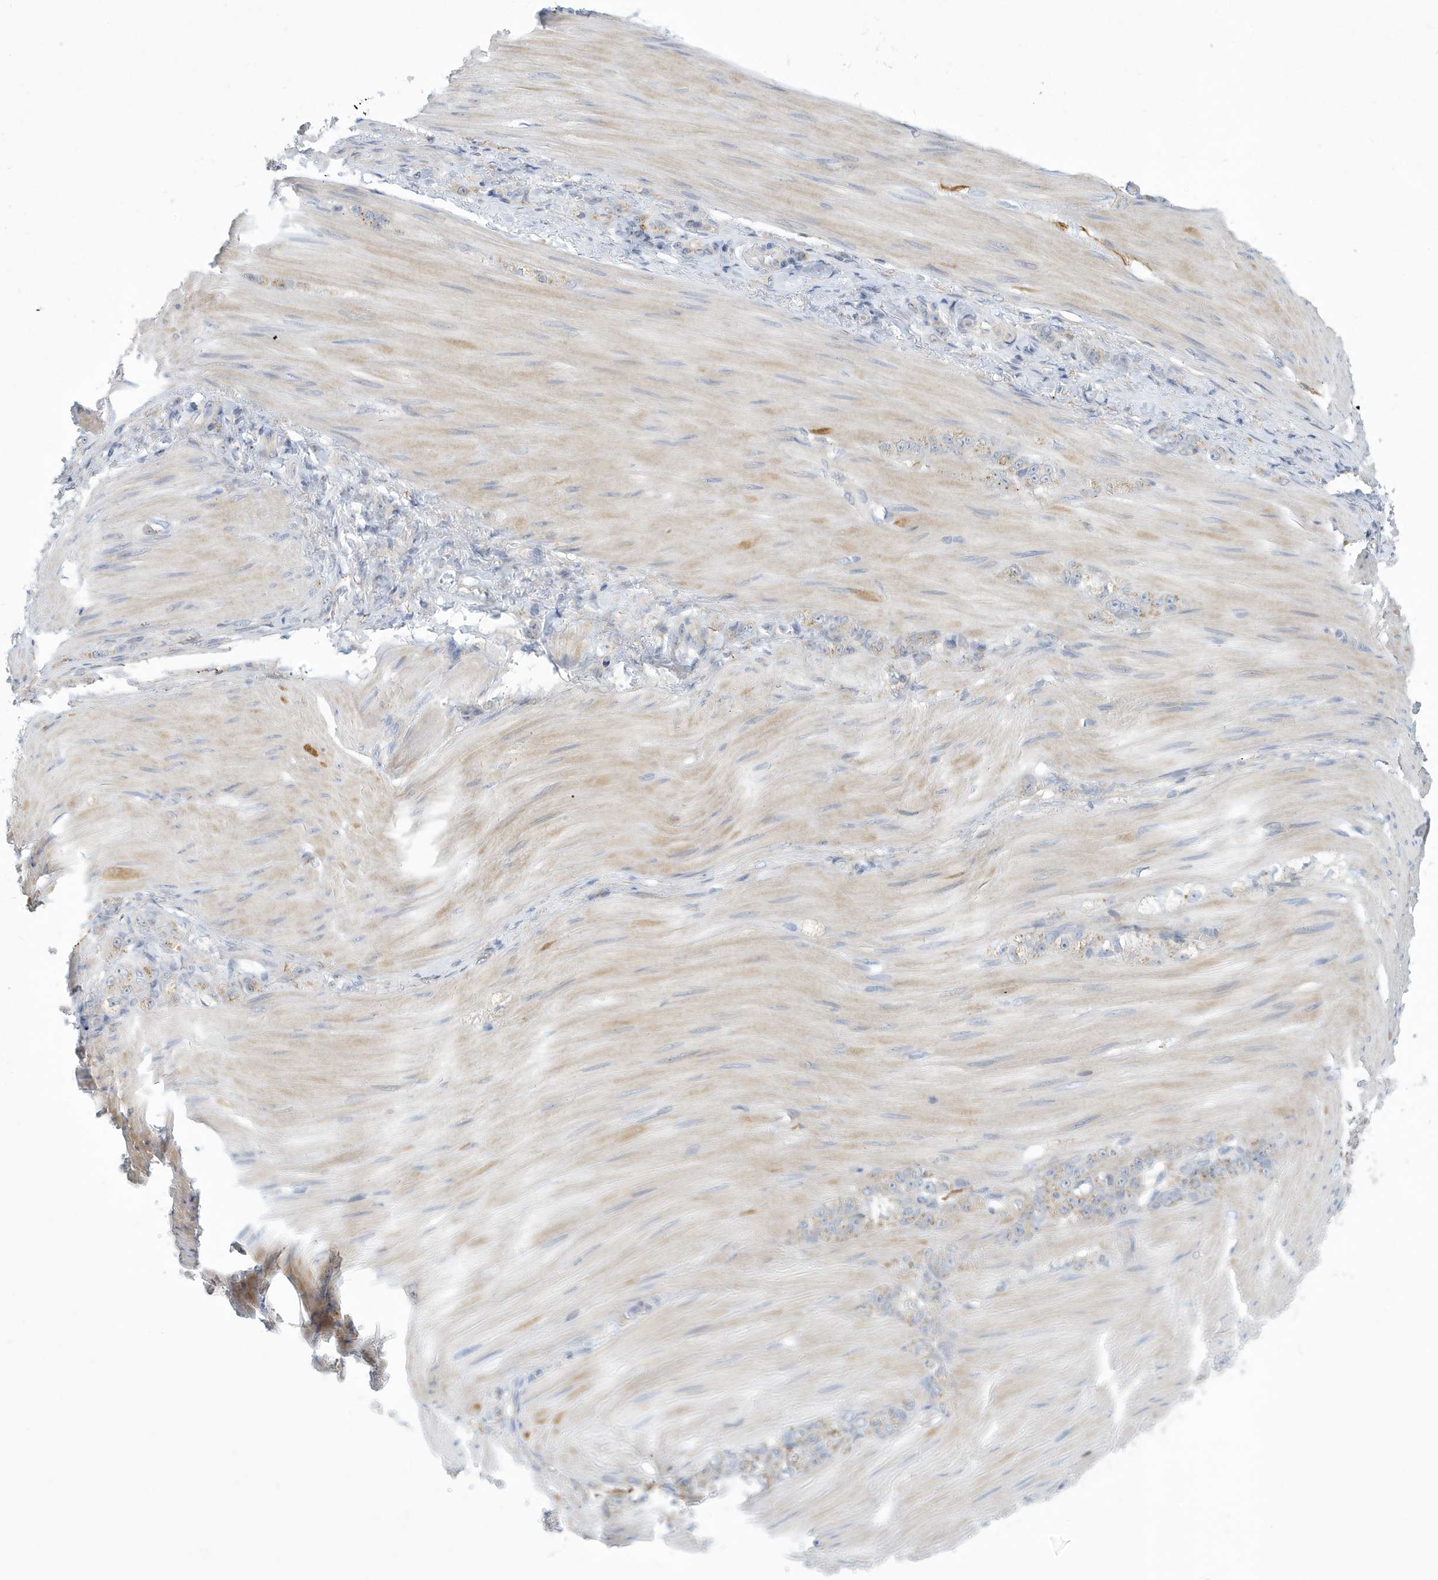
{"staining": {"intensity": "negative", "quantity": "none", "location": "none"}, "tissue": "stomach cancer", "cell_type": "Tumor cells", "image_type": "cancer", "snomed": [{"axis": "morphology", "description": "Normal tissue, NOS"}, {"axis": "morphology", "description": "Adenocarcinoma, NOS"}, {"axis": "topography", "description": "Stomach"}], "caption": "An image of adenocarcinoma (stomach) stained for a protein demonstrates no brown staining in tumor cells.", "gene": "VTA1", "patient": {"sex": "male", "age": 82}}